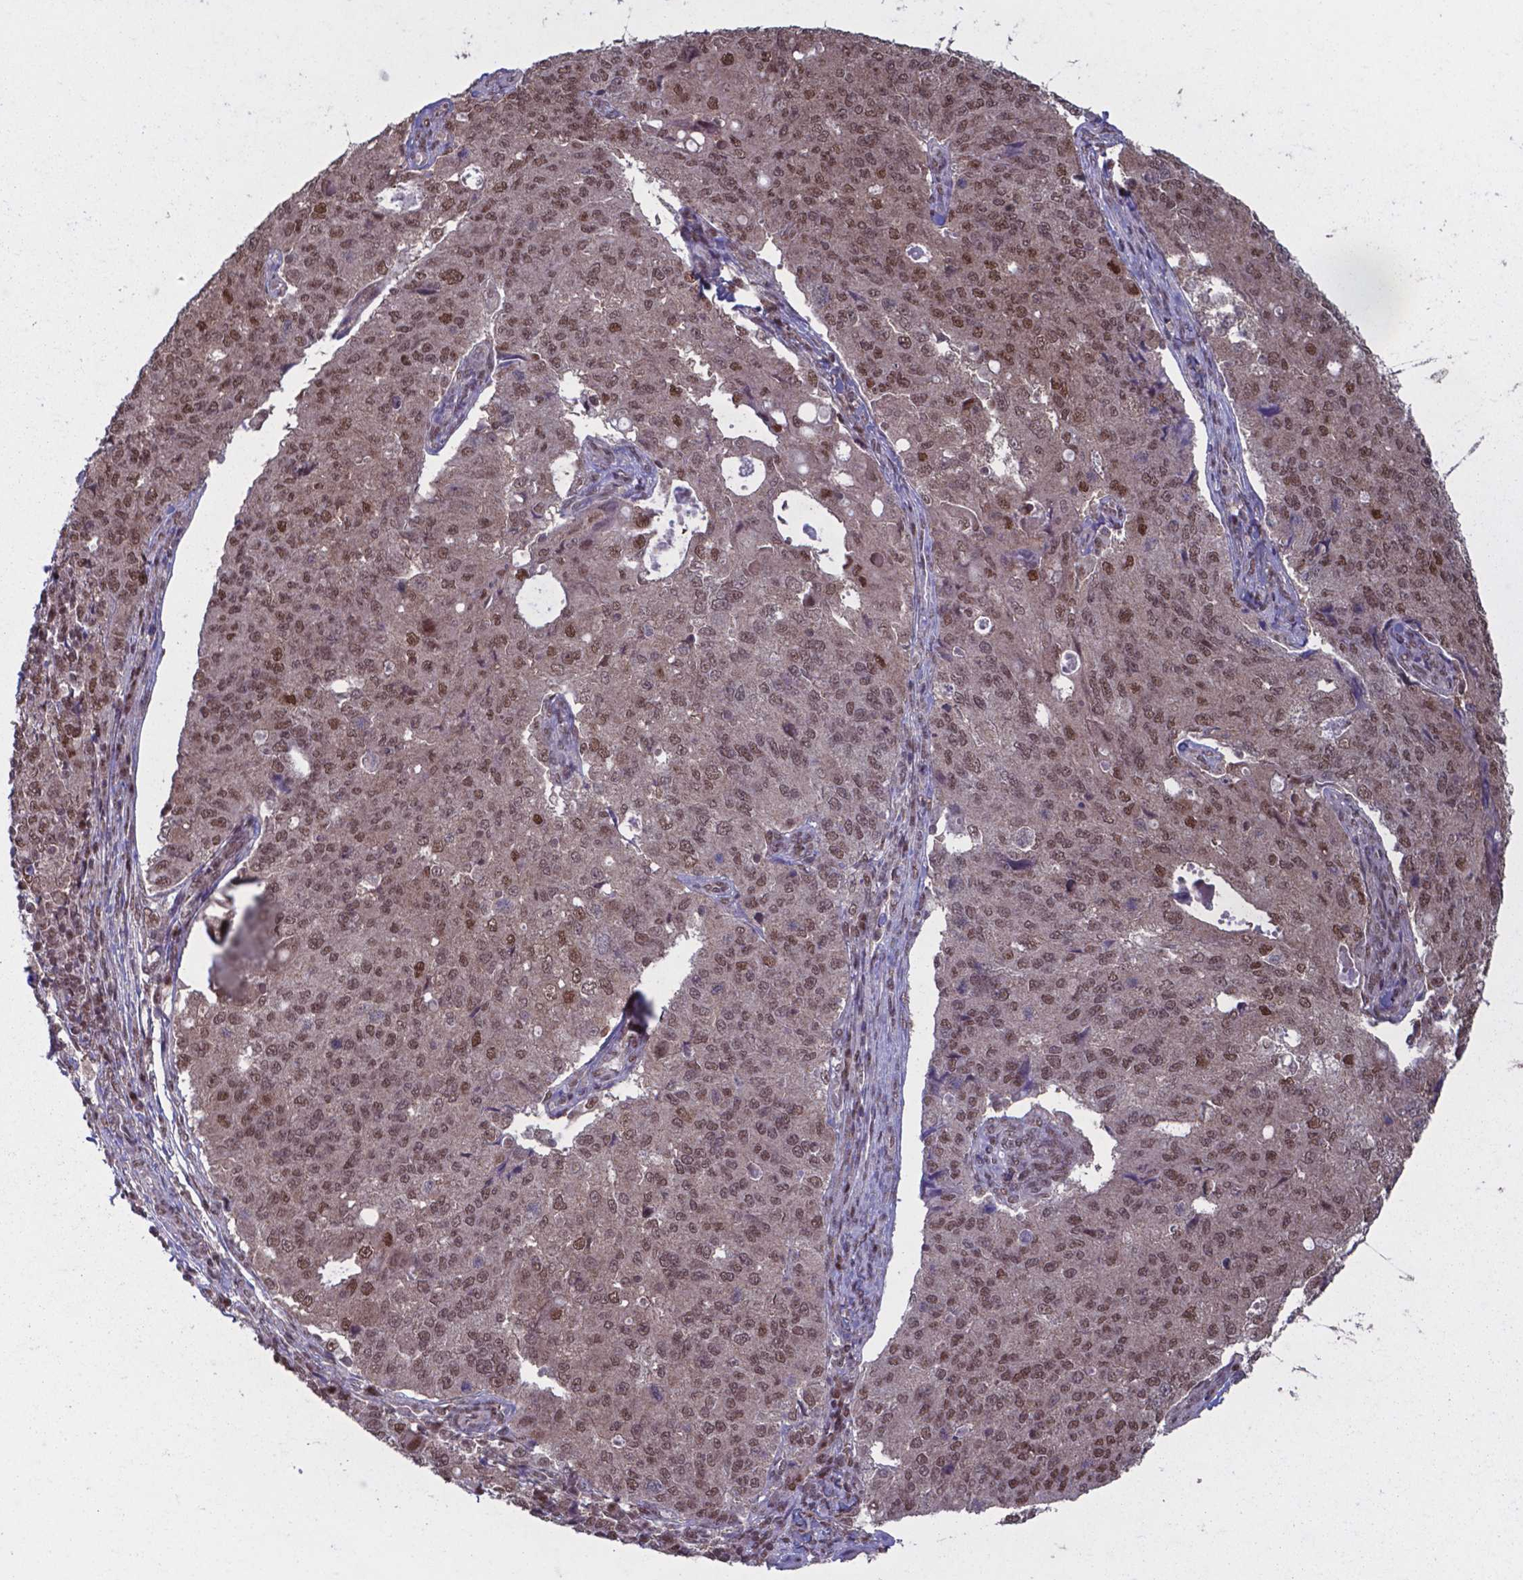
{"staining": {"intensity": "moderate", "quantity": ">75%", "location": "nuclear"}, "tissue": "endometrial cancer", "cell_type": "Tumor cells", "image_type": "cancer", "snomed": [{"axis": "morphology", "description": "Adenocarcinoma, NOS"}, {"axis": "topography", "description": "Endometrium"}], "caption": "The histopathology image reveals staining of endometrial cancer, revealing moderate nuclear protein positivity (brown color) within tumor cells.", "gene": "UBA1", "patient": {"sex": "female", "age": 43}}